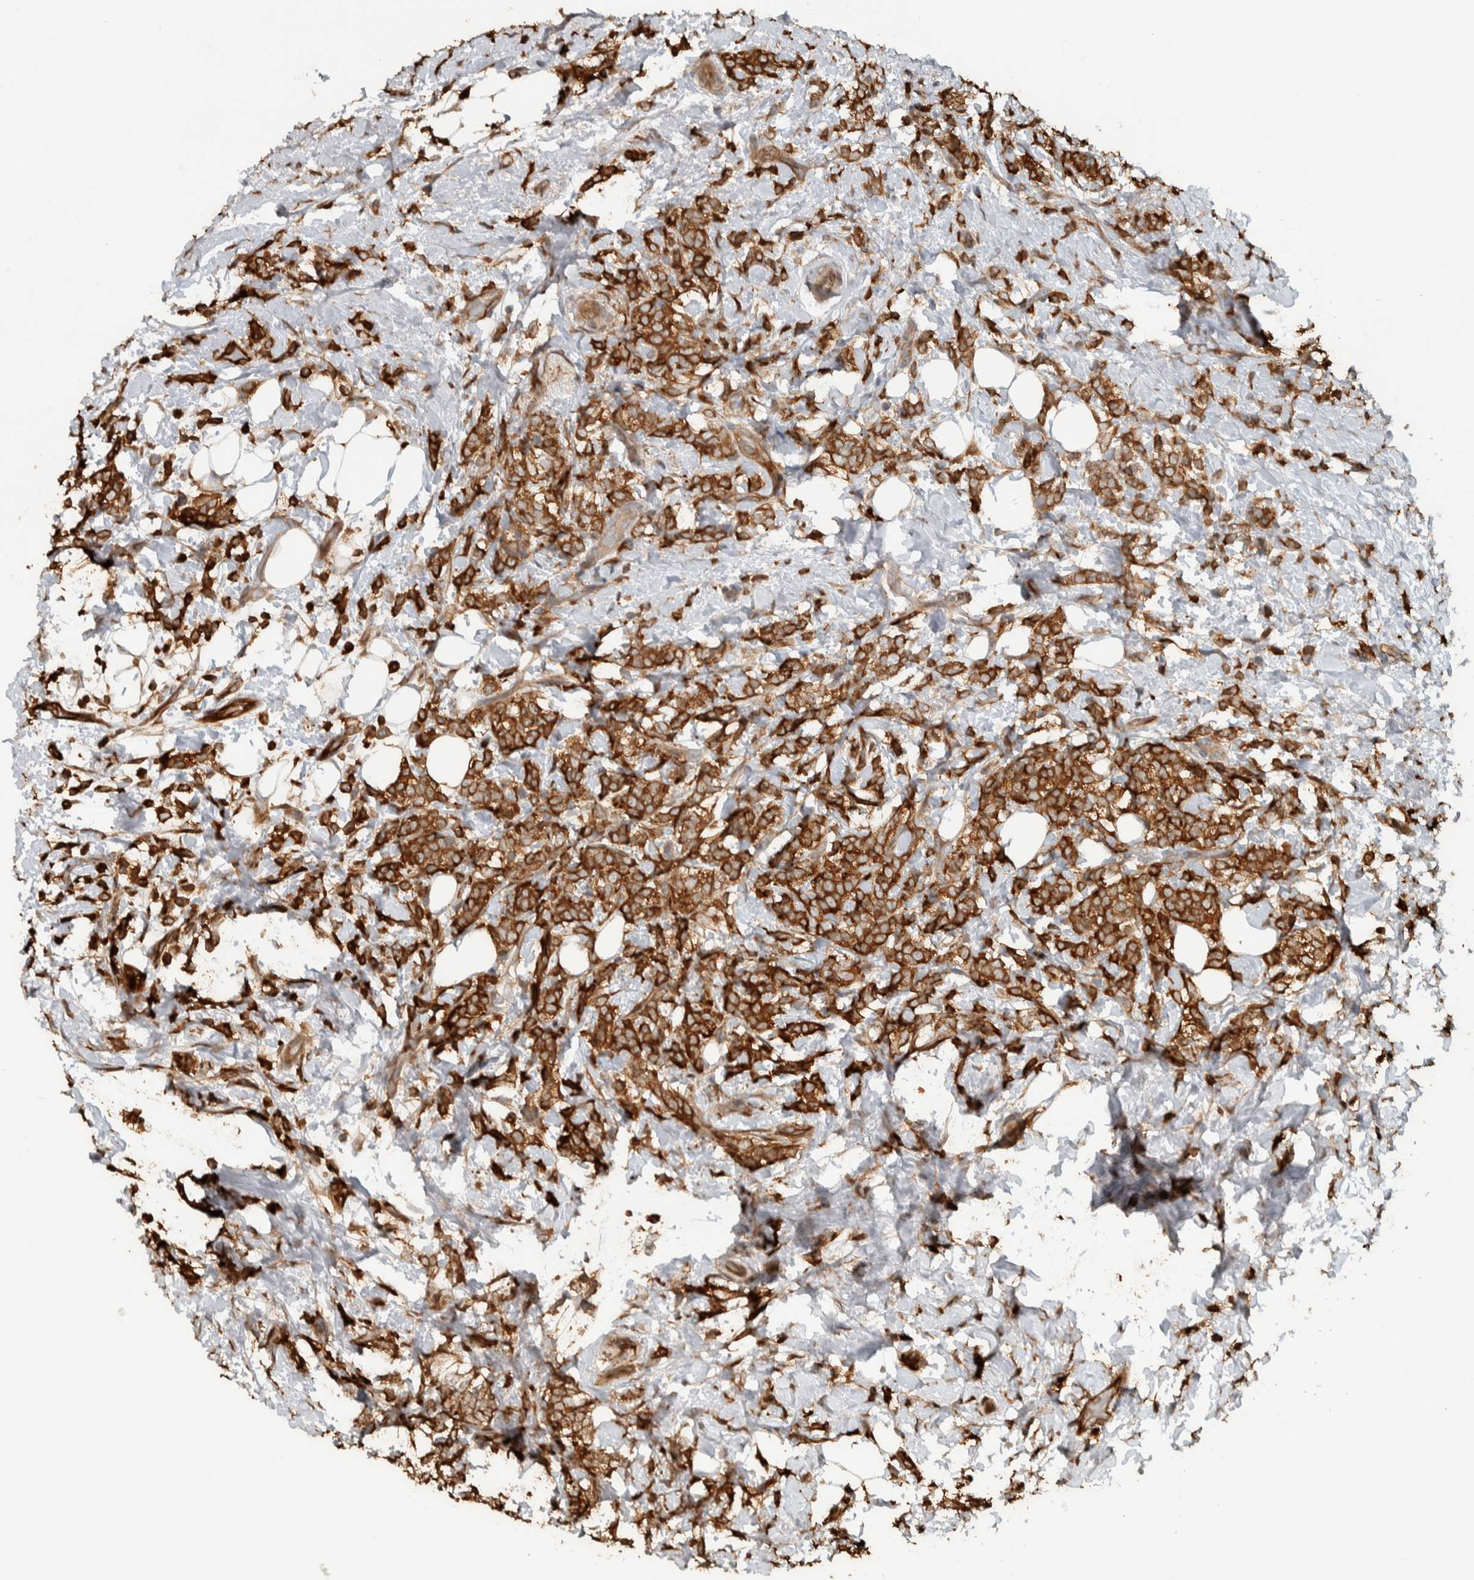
{"staining": {"intensity": "strong", "quantity": ">75%", "location": "cytoplasmic/membranous"}, "tissue": "breast cancer", "cell_type": "Tumor cells", "image_type": "cancer", "snomed": [{"axis": "morphology", "description": "Lobular carcinoma"}, {"axis": "topography", "description": "Breast"}], "caption": "Immunohistochemistry (IHC) image of human breast lobular carcinoma stained for a protein (brown), which demonstrates high levels of strong cytoplasmic/membranous staining in about >75% of tumor cells.", "gene": "CNTROB", "patient": {"sex": "female", "age": 50}}